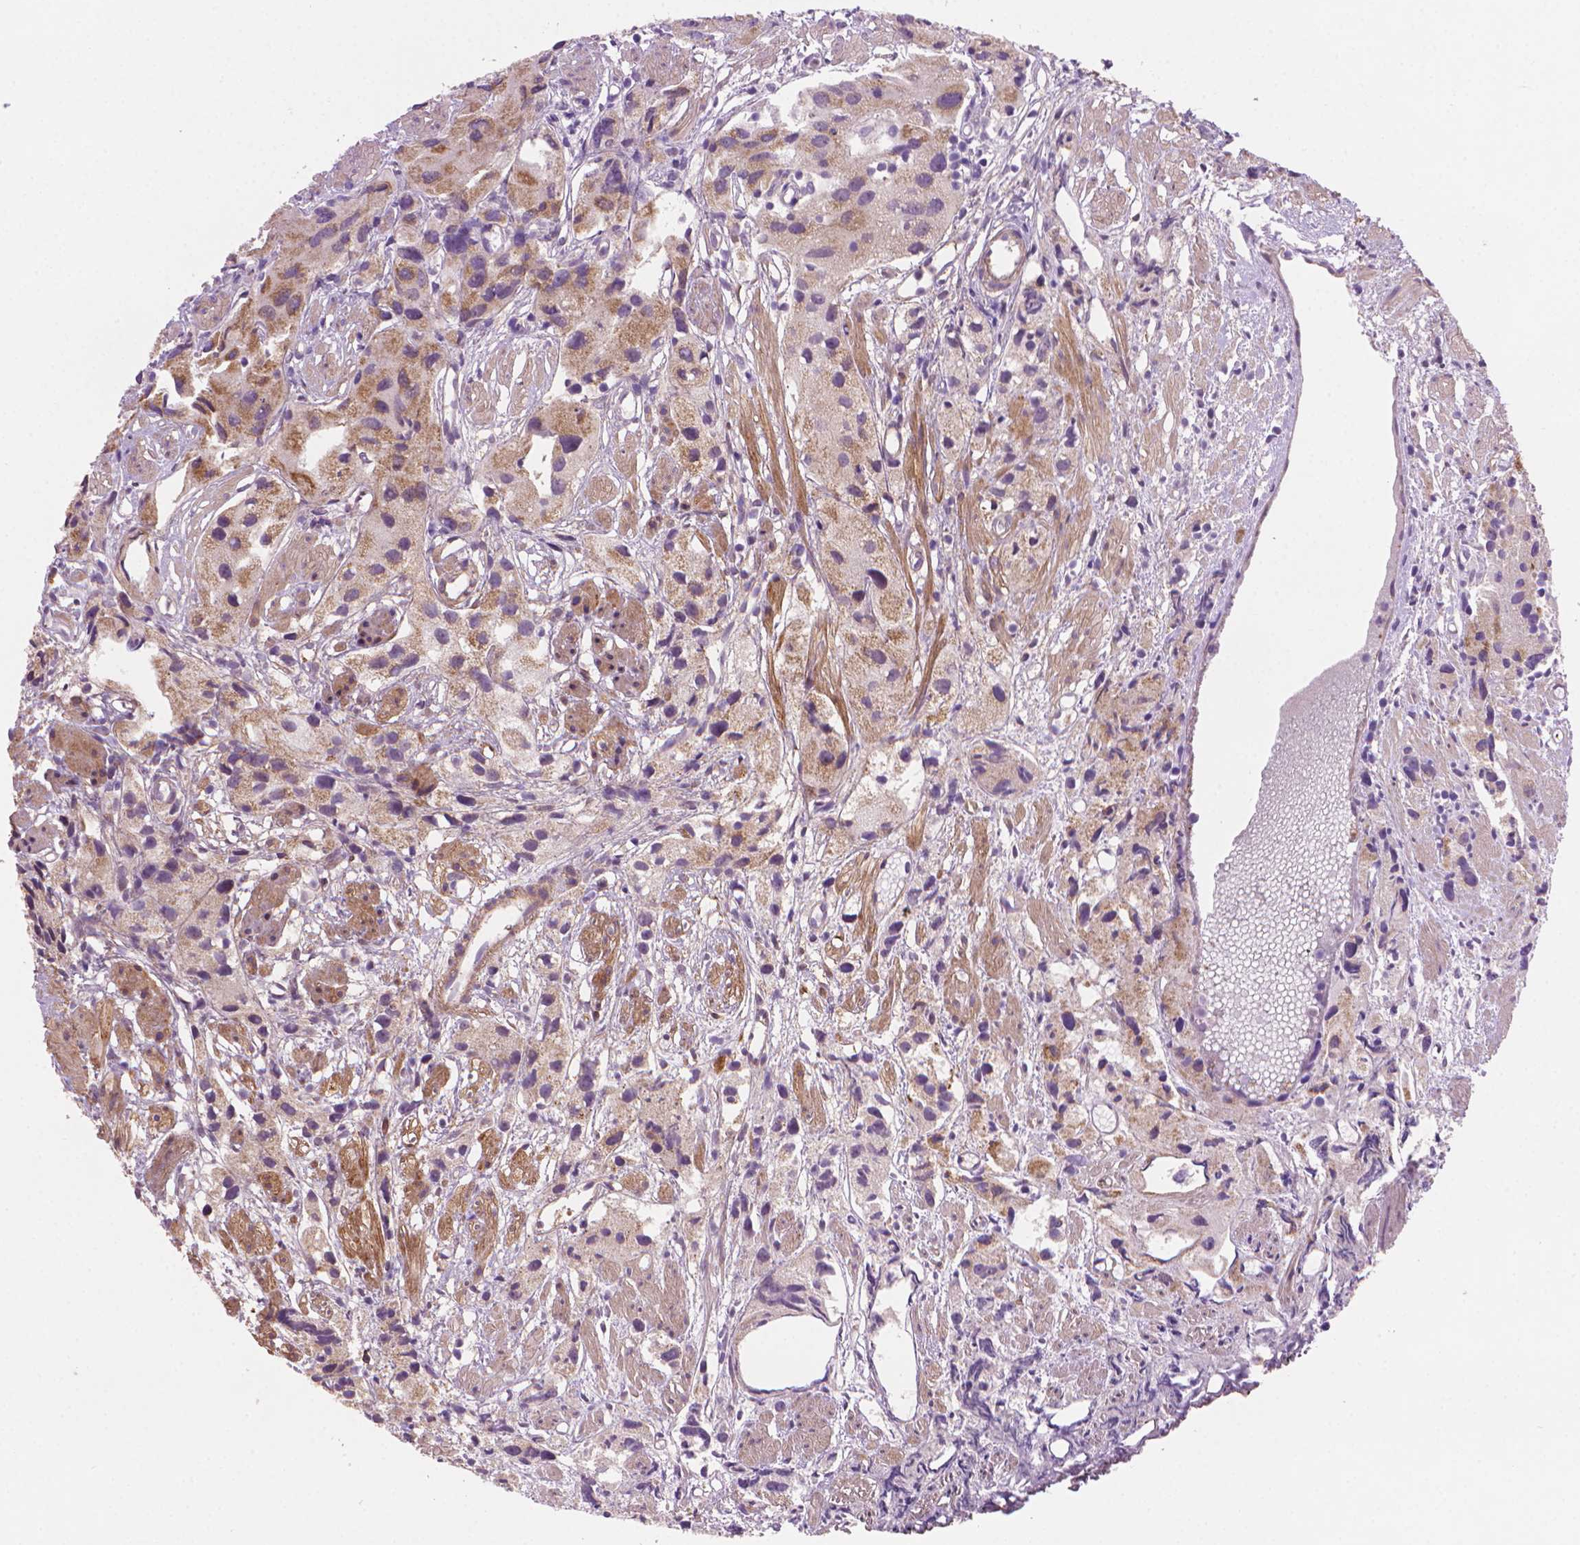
{"staining": {"intensity": "moderate", "quantity": "<25%", "location": "cytoplasmic/membranous"}, "tissue": "prostate cancer", "cell_type": "Tumor cells", "image_type": "cancer", "snomed": [{"axis": "morphology", "description": "Adenocarcinoma, High grade"}, {"axis": "topography", "description": "Prostate"}], "caption": "Immunohistochemical staining of human prostate high-grade adenocarcinoma shows low levels of moderate cytoplasmic/membranous protein staining in about <25% of tumor cells.", "gene": "AMMECR1", "patient": {"sex": "male", "age": 68}}